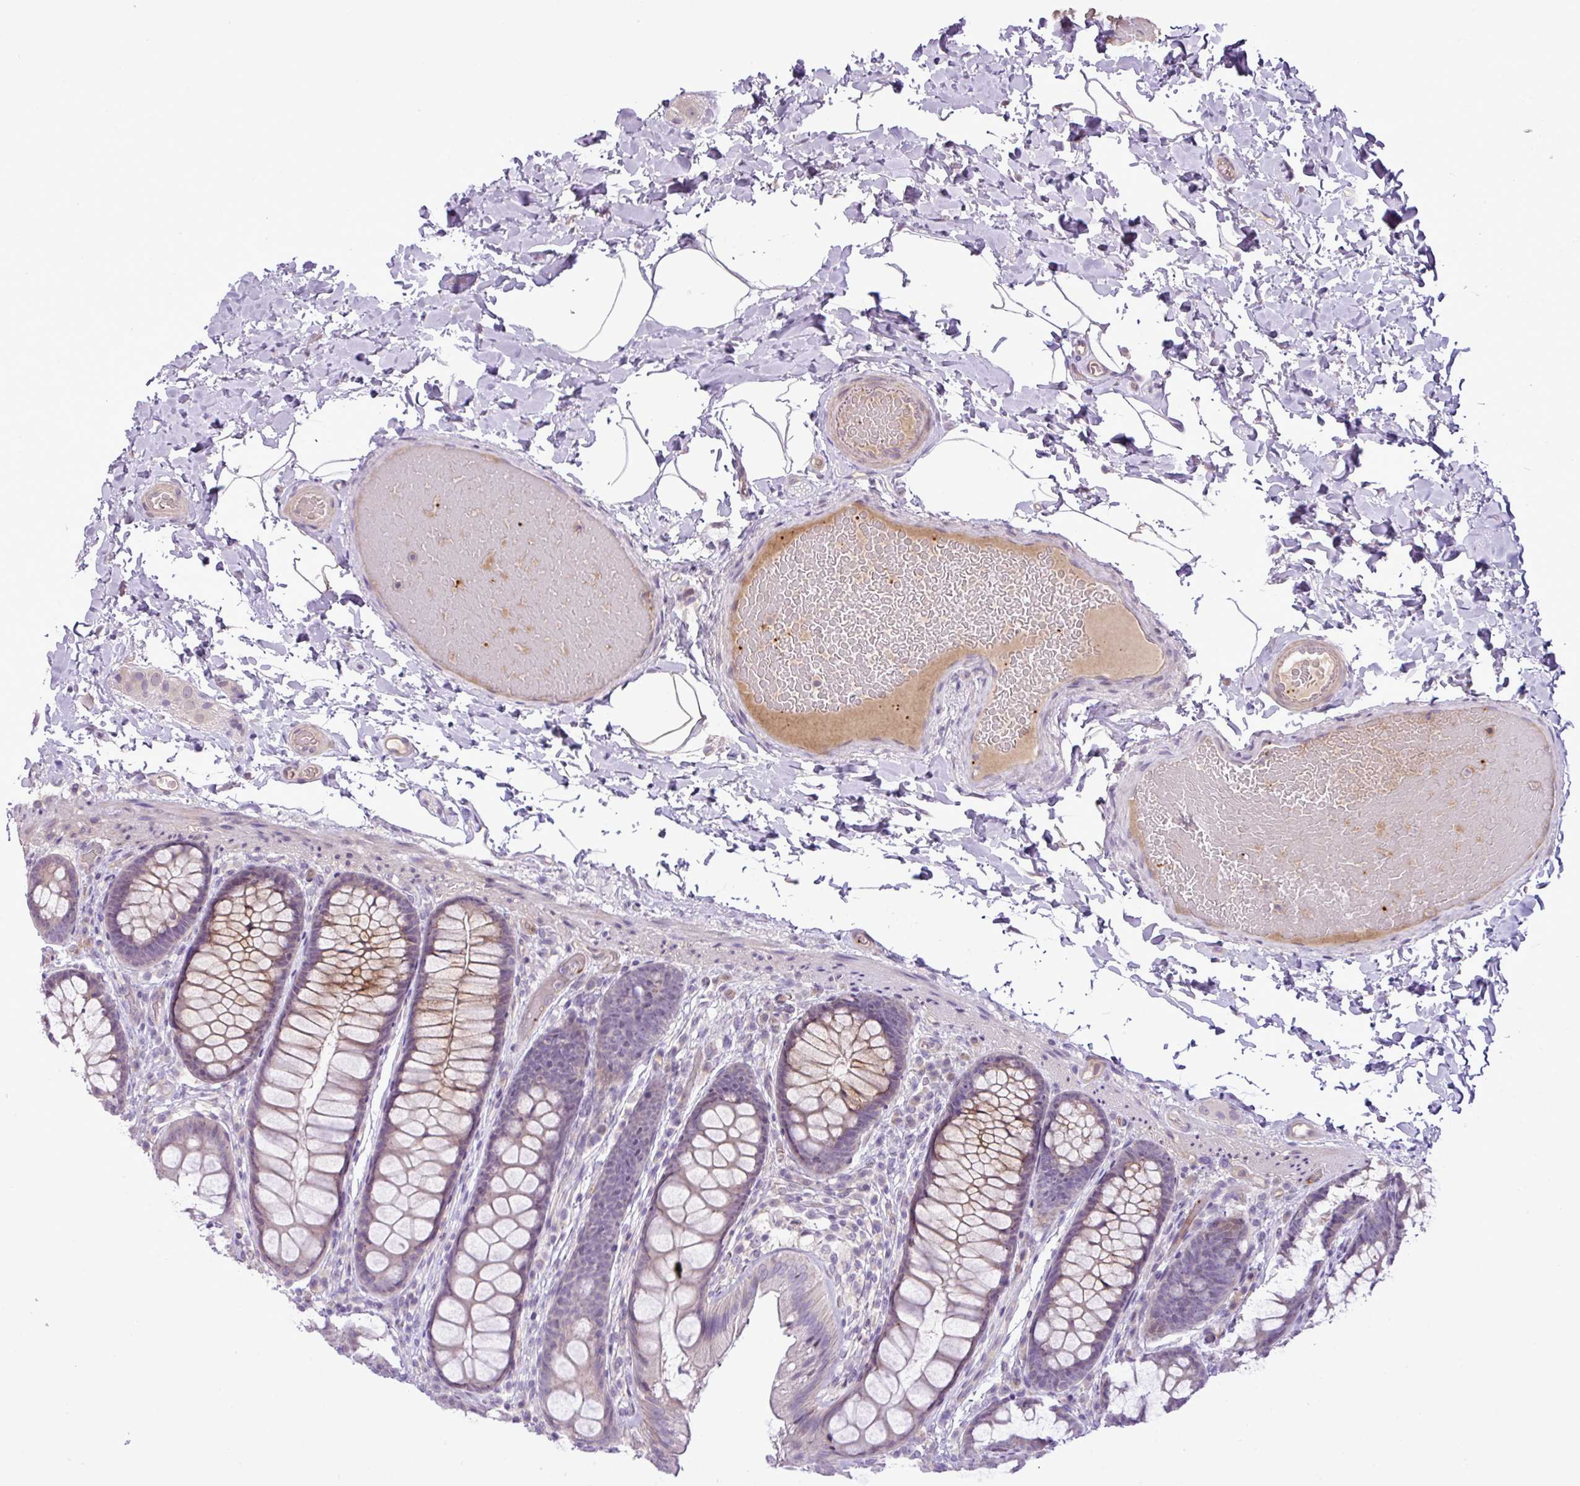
{"staining": {"intensity": "negative", "quantity": "none", "location": "none"}, "tissue": "colon", "cell_type": "Endothelial cells", "image_type": "normal", "snomed": [{"axis": "morphology", "description": "Normal tissue, NOS"}, {"axis": "topography", "description": "Colon"}], "caption": "Endothelial cells are negative for protein expression in normal human colon. (Brightfield microscopy of DAB (3,3'-diaminobenzidine) immunohistochemistry at high magnification).", "gene": "DNAJB13", "patient": {"sex": "male", "age": 46}}